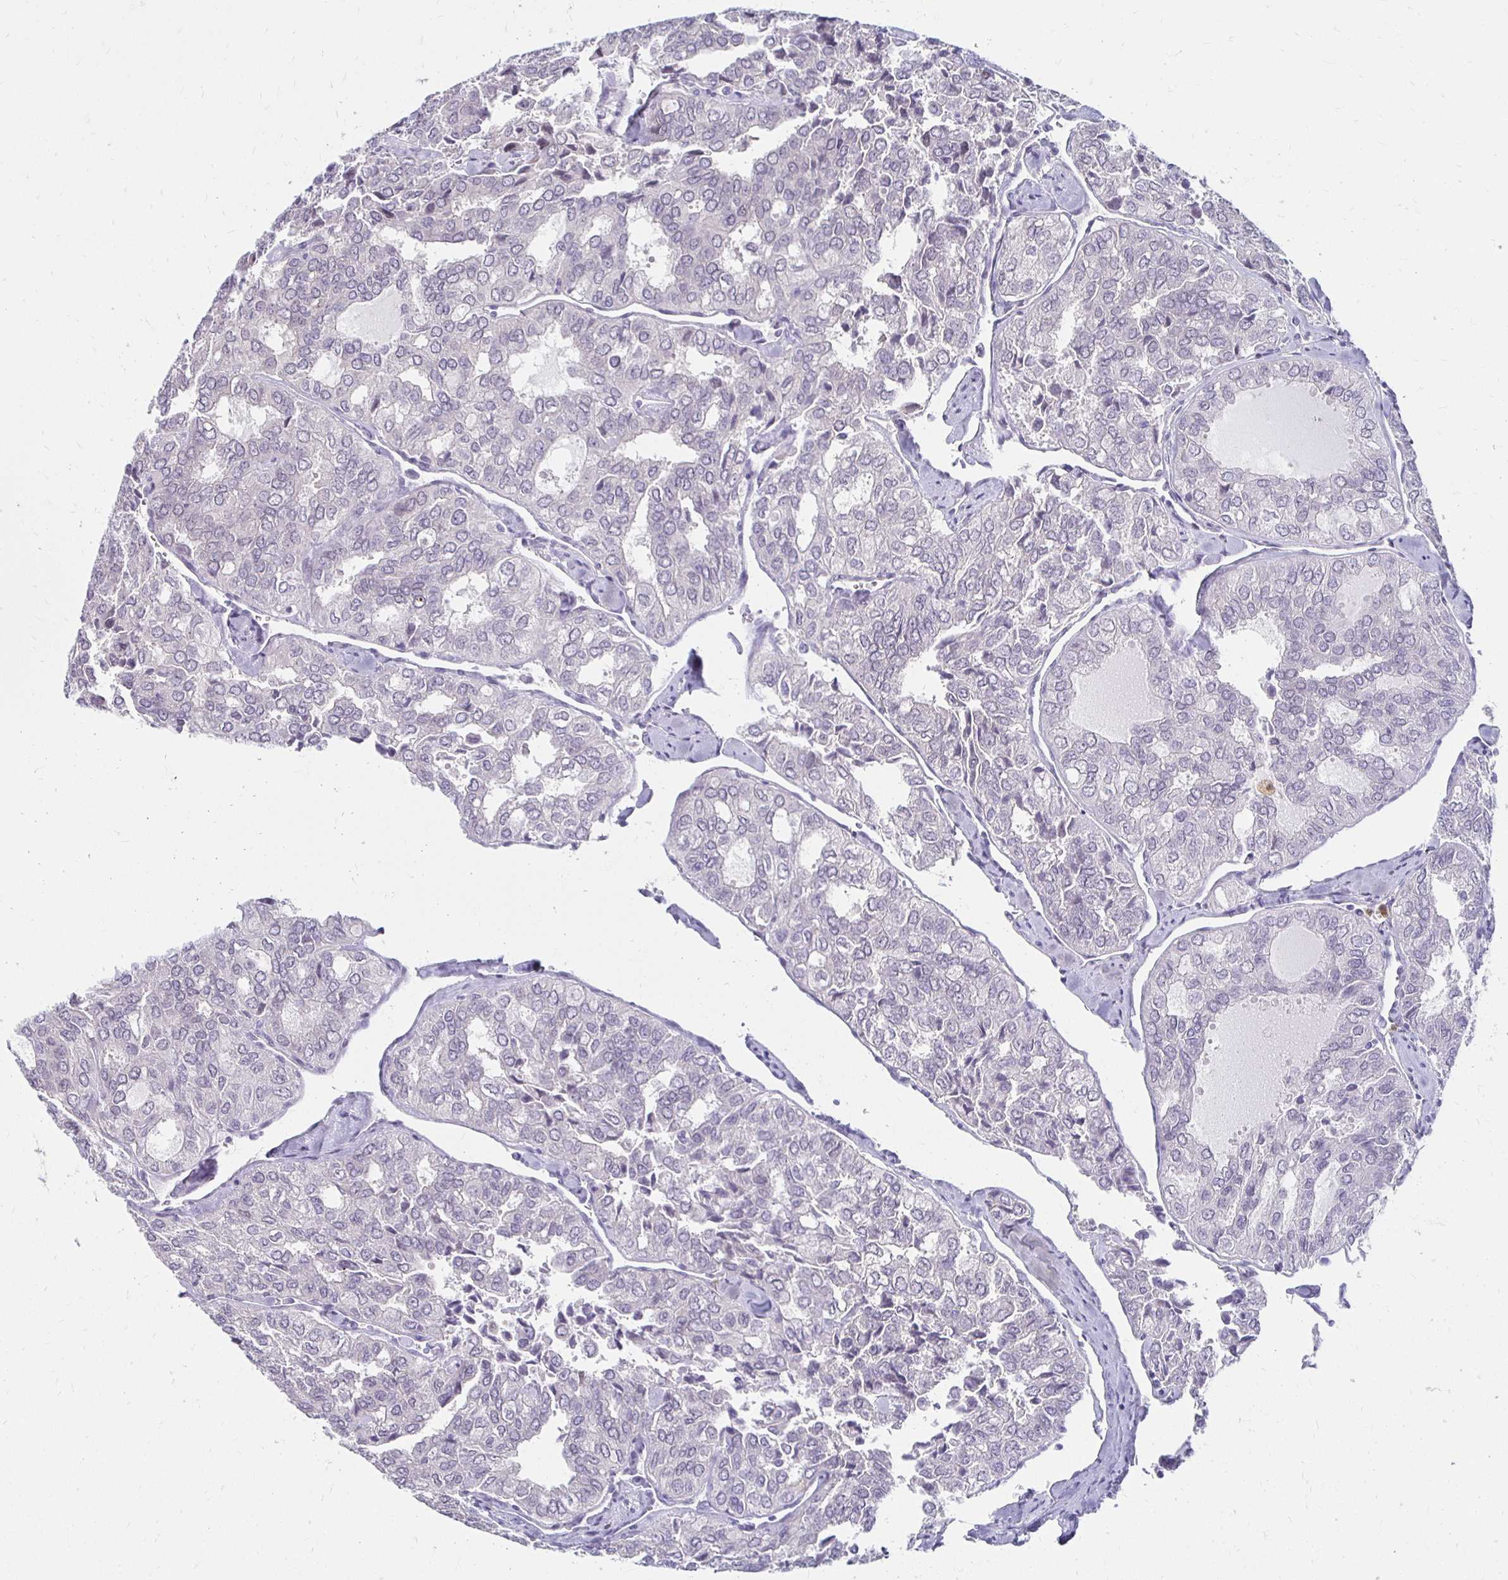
{"staining": {"intensity": "negative", "quantity": "none", "location": "none"}, "tissue": "thyroid cancer", "cell_type": "Tumor cells", "image_type": "cancer", "snomed": [{"axis": "morphology", "description": "Follicular adenoma carcinoma, NOS"}, {"axis": "topography", "description": "Thyroid gland"}], "caption": "This is an immunohistochemistry image of human thyroid cancer. There is no positivity in tumor cells.", "gene": "PADI2", "patient": {"sex": "male", "age": 75}}